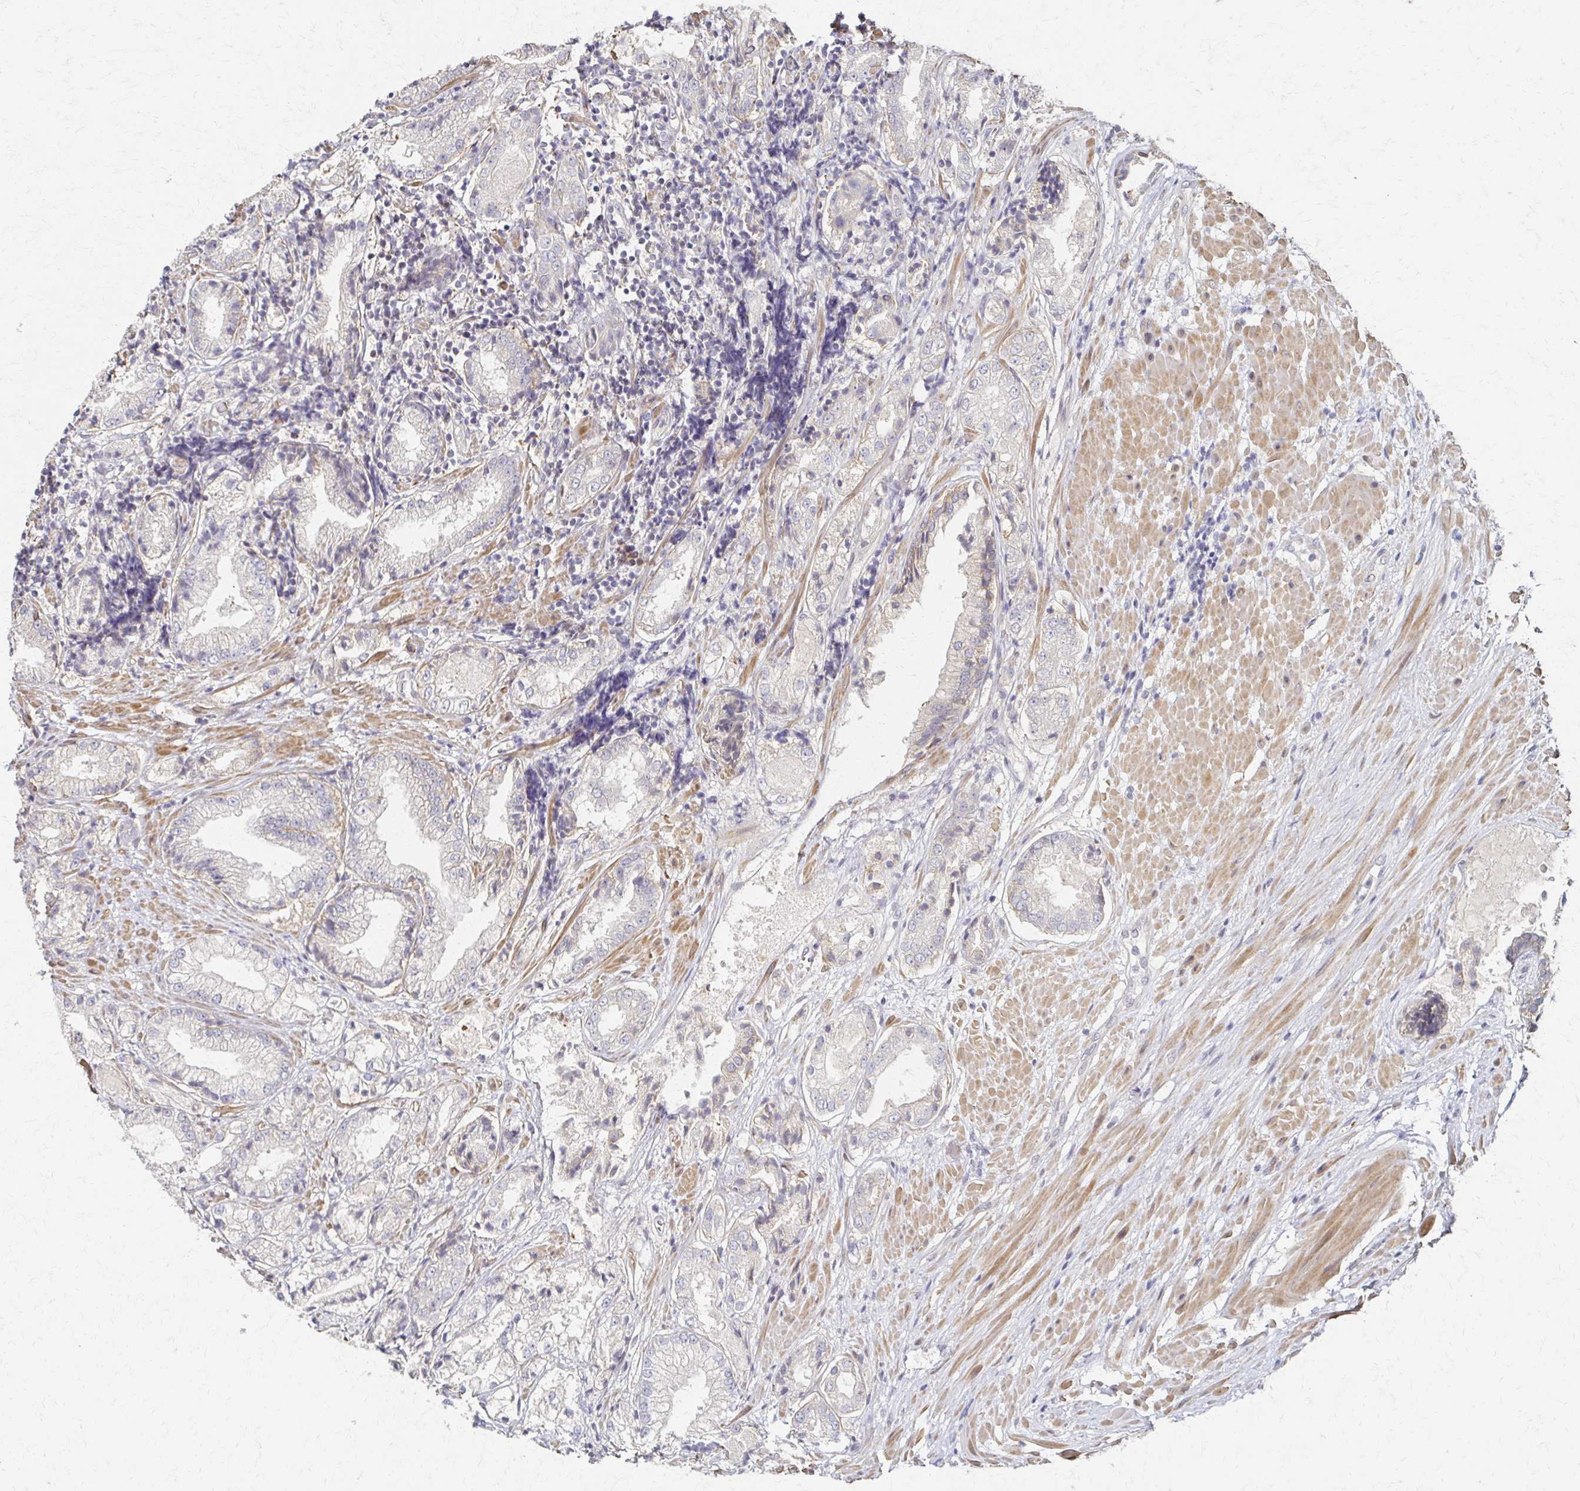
{"staining": {"intensity": "weak", "quantity": "<25%", "location": "cytoplasmic/membranous"}, "tissue": "prostate cancer", "cell_type": "Tumor cells", "image_type": "cancer", "snomed": [{"axis": "morphology", "description": "Adenocarcinoma, High grade"}, {"axis": "topography", "description": "Prostate"}], "caption": "Immunohistochemistry (IHC) image of human high-grade adenocarcinoma (prostate) stained for a protein (brown), which displays no staining in tumor cells.", "gene": "EOLA2", "patient": {"sex": "male", "age": 61}}